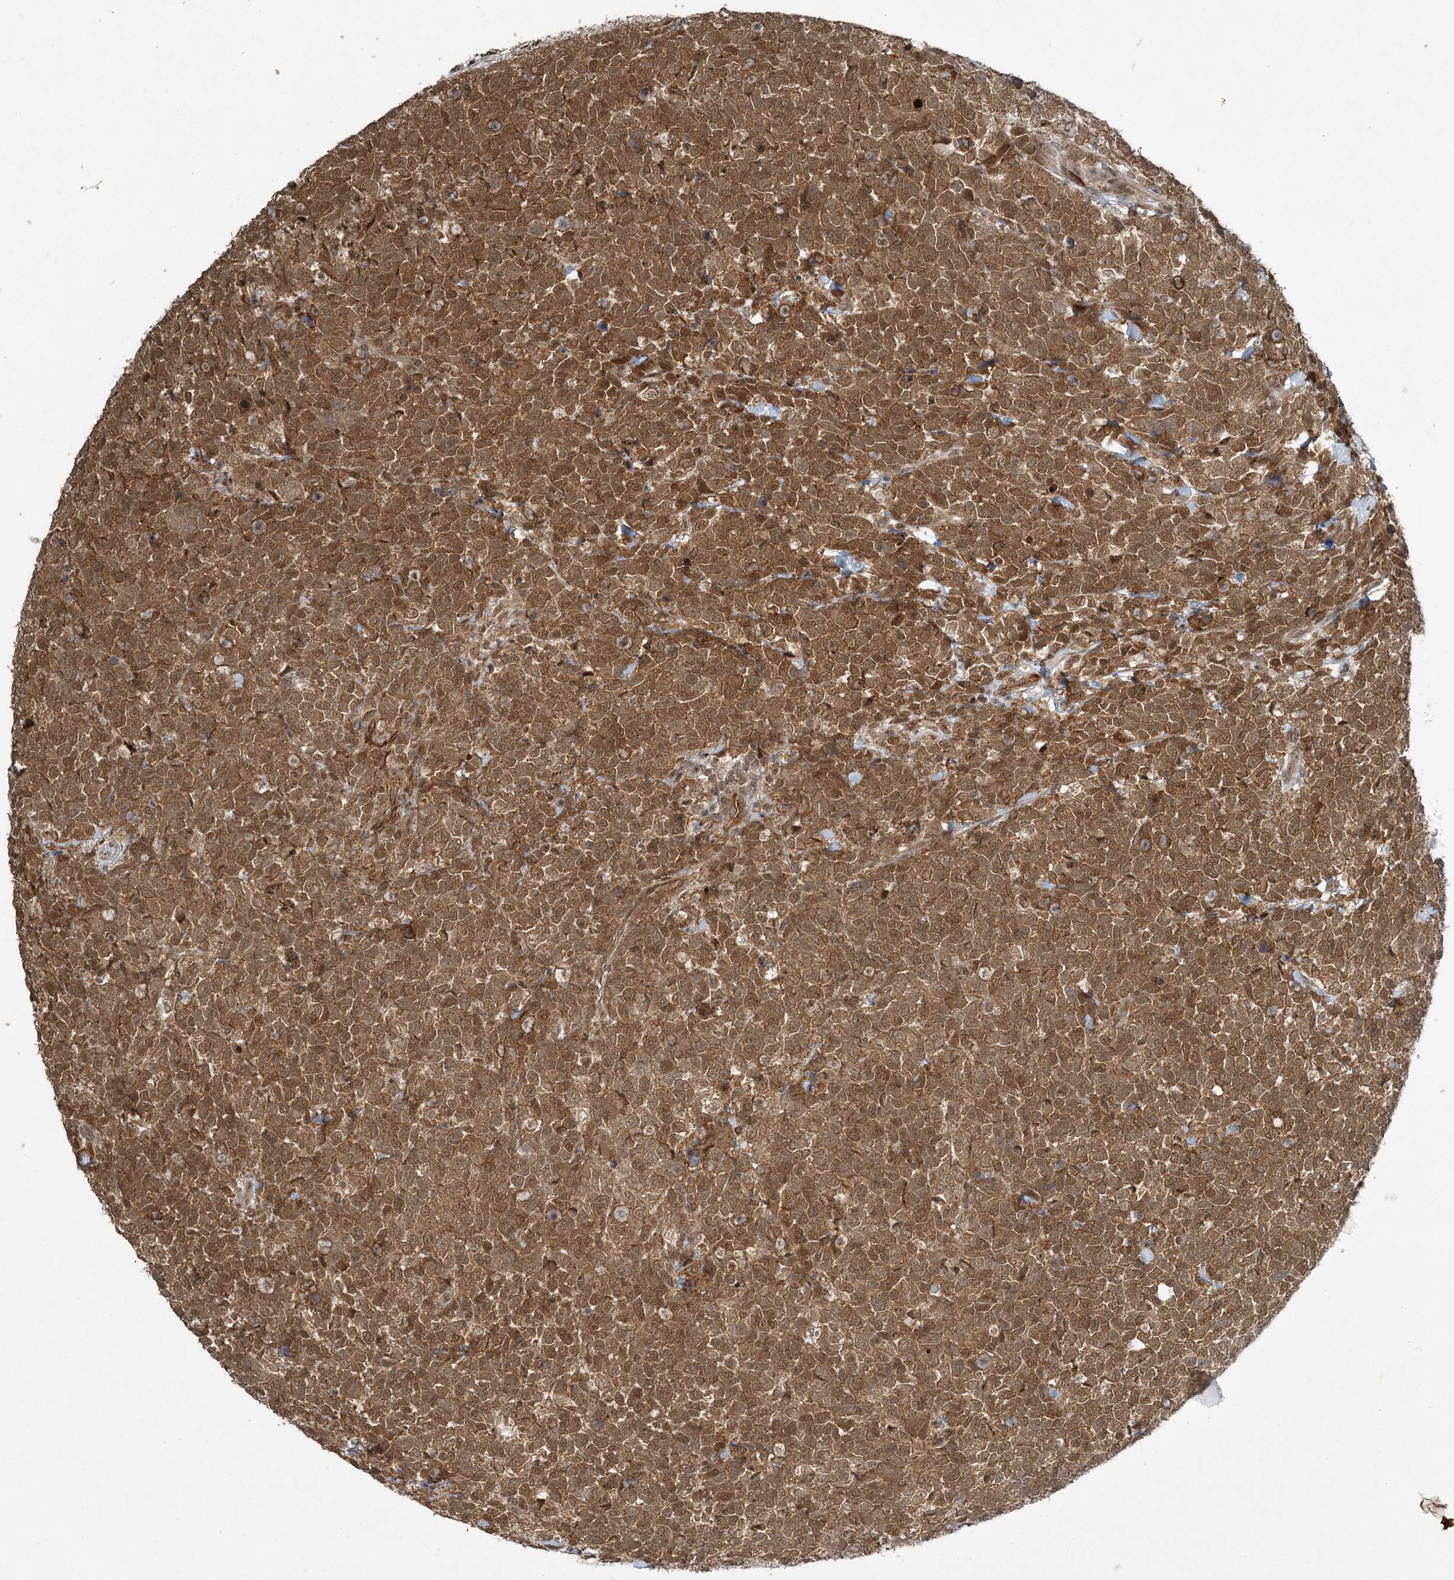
{"staining": {"intensity": "strong", "quantity": ">75%", "location": "cytoplasmic/membranous,nuclear"}, "tissue": "urothelial cancer", "cell_type": "Tumor cells", "image_type": "cancer", "snomed": [{"axis": "morphology", "description": "Urothelial carcinoma, High grade"}, {"axis": "topography", "description": "Urinary bladder"}], "caption": "IHC (DAB) staining of high-grade urothelial carcinoma exhibits strong cytoplasmic/membranous and nuclear protein staining in approximately >75% of tumor cells.", "gene": "COPS7B", "patient": {"sex": "female", "age": 82}}